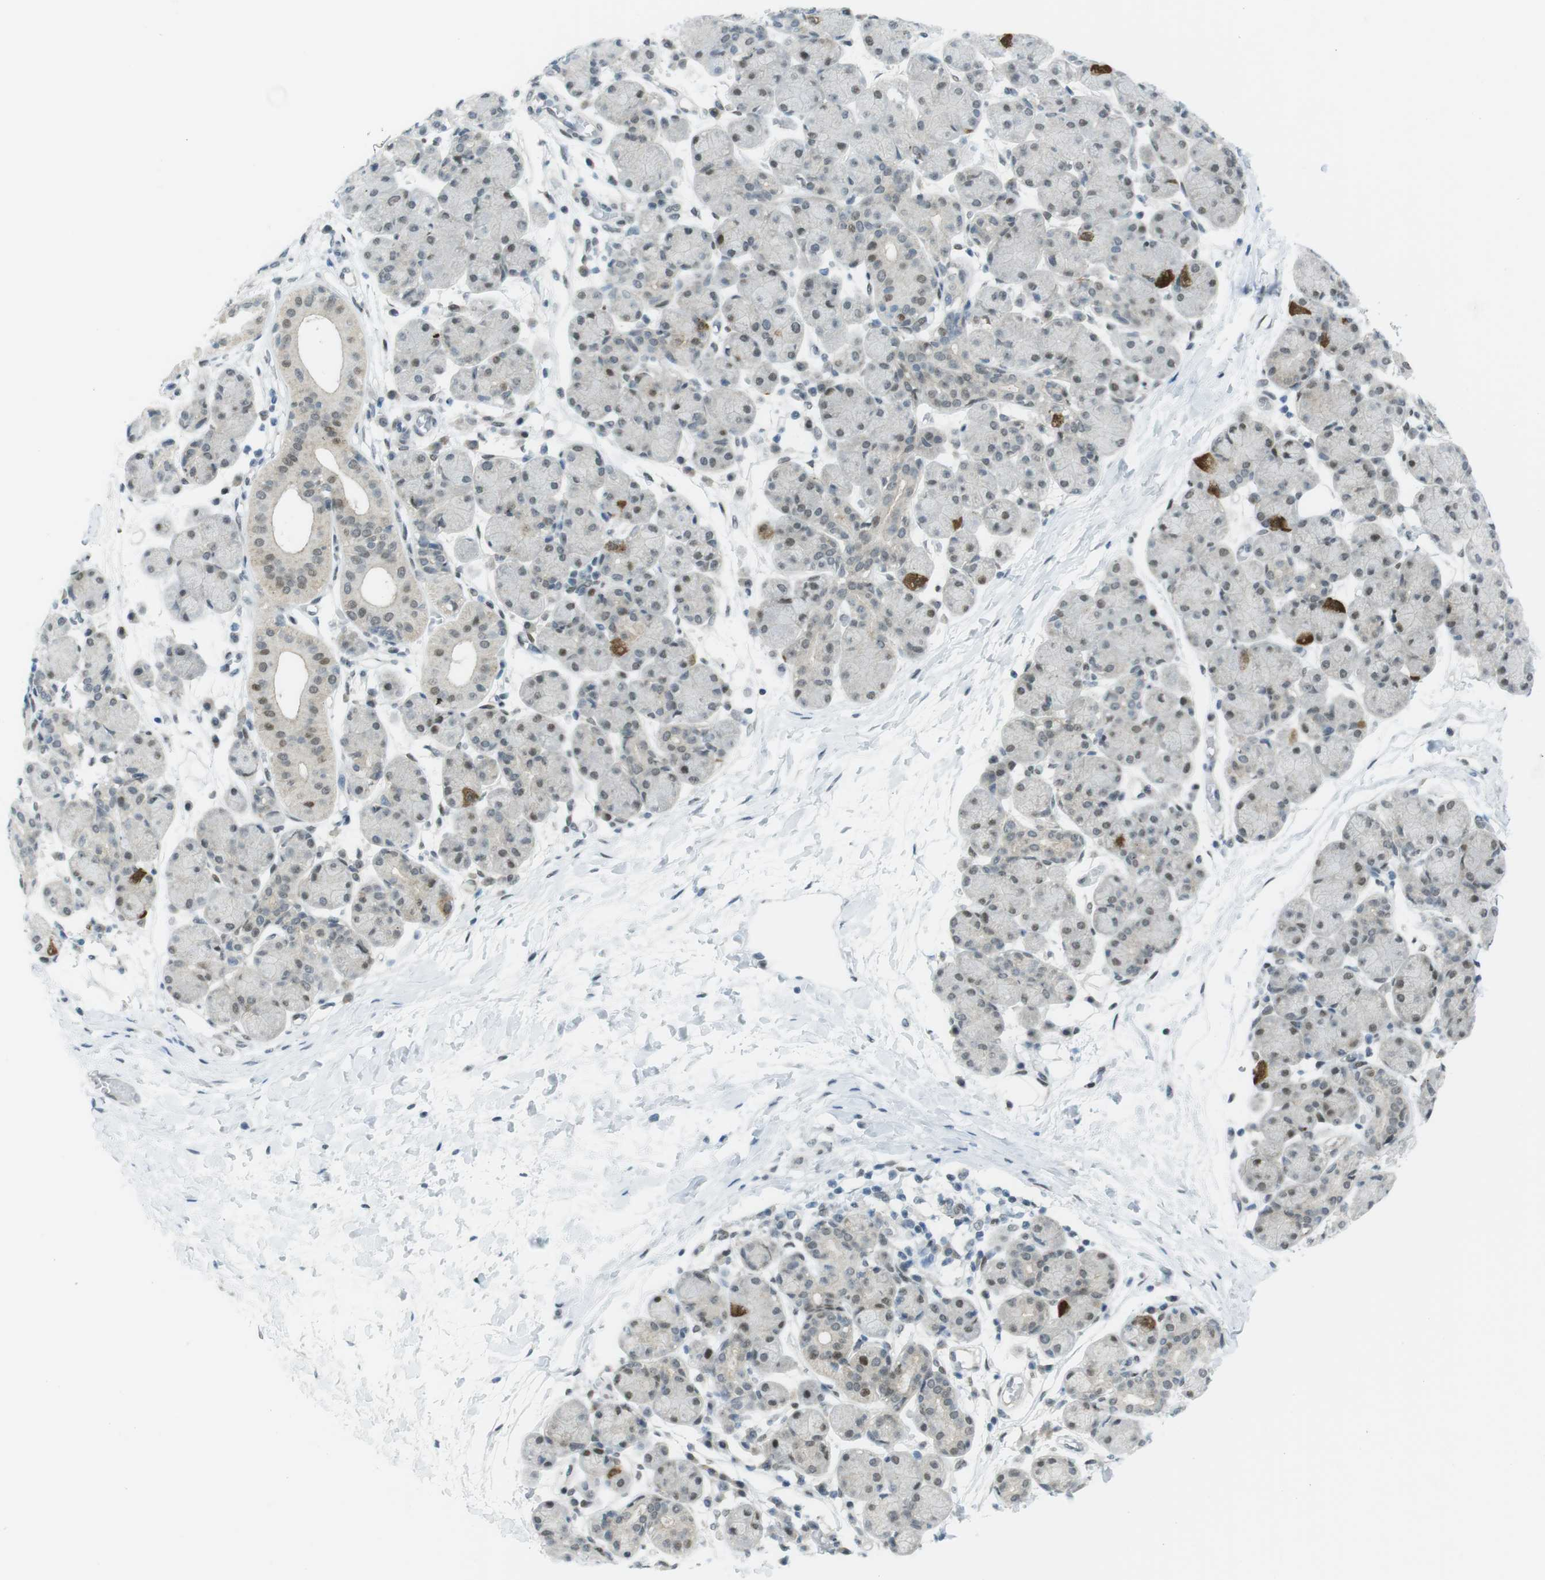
{"staining": {"intensity": "weak", "quantity": ">75%", "location": "nuclear"}, "tissue": "salivary gland", "cell_type": "Glandular cells", "image_type": "normal", "snomed": [{"axis": "morphology", "description": "Normal tissue, NOS"}, {"axis": "morphology", "description": "Inflammation, NOS"}, {"axis": "topography", "description": "Lymph node"}, {"axis": "topography", "description": "Salivary gland"}], "caption": "This micrograph shows normal salivary gland stained with immunohistochemistry to label a protein in brown. The nuclear of glandular cells show weak positivity for the protein. Nuclei are counter-stained blue.", "gene": "UBB", "patient": {"sex": "male", "age": 3}}